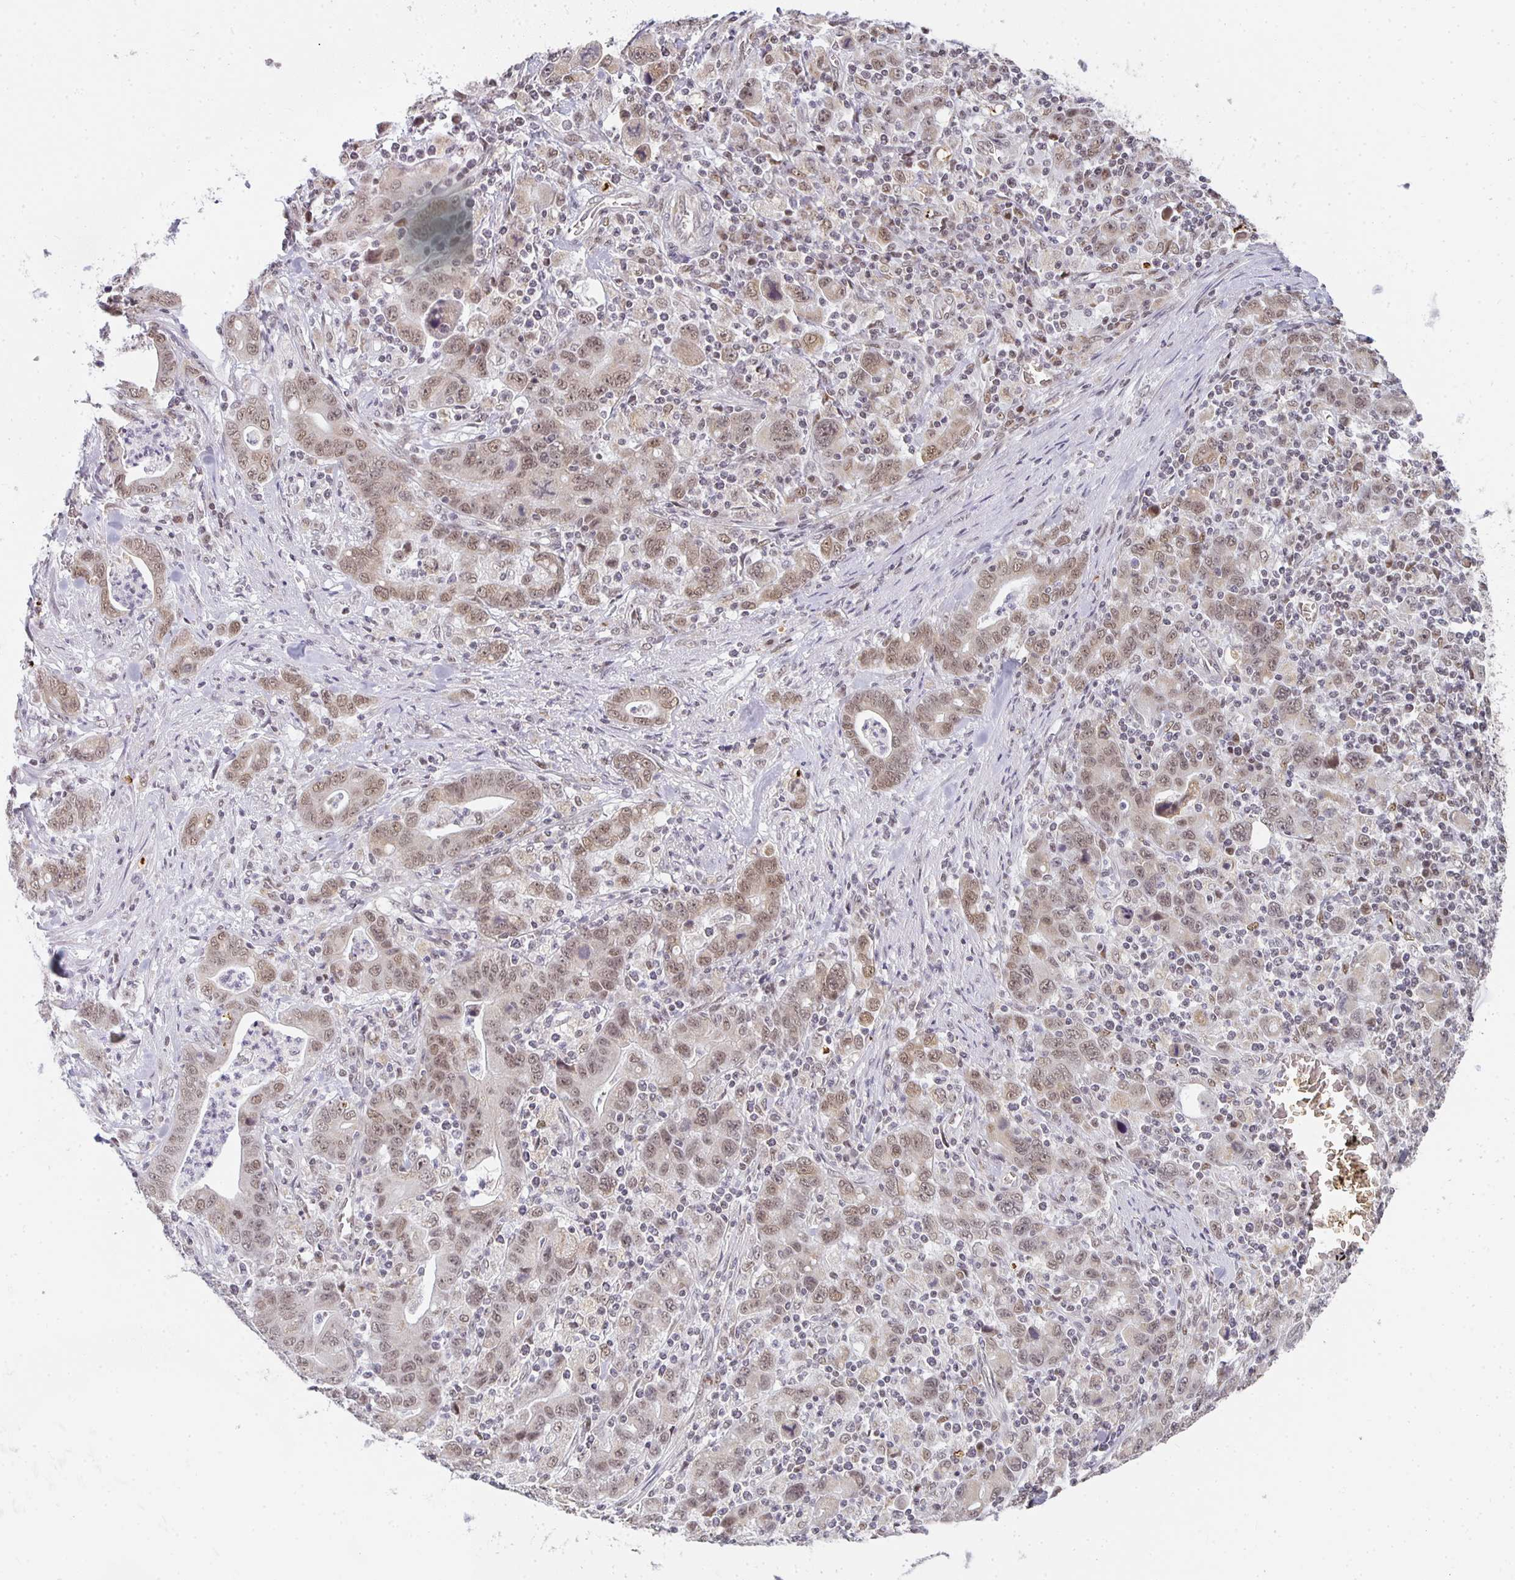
{"staining": {"intensity": "weak", "quantity": "25%-75%", "location": "nuclear"}, "tissue": "stomach cancer", "cell_type": "Tumor cells", "image_type": "cancer", "snomed": [{"axis": "morphology", "description": "Adenocarcinoma, NOS"}, {"axis": "topography", "description": "Stomach, upper"}], "caption": "Stomach adenocarcinoma stained with immunohistochemistry (IHC) reveals weak nuclear expression in approximately 25%-75% of tumor cells.", "gene": "SMARCA2", "patient": {"sex": "male", "age": 69}}